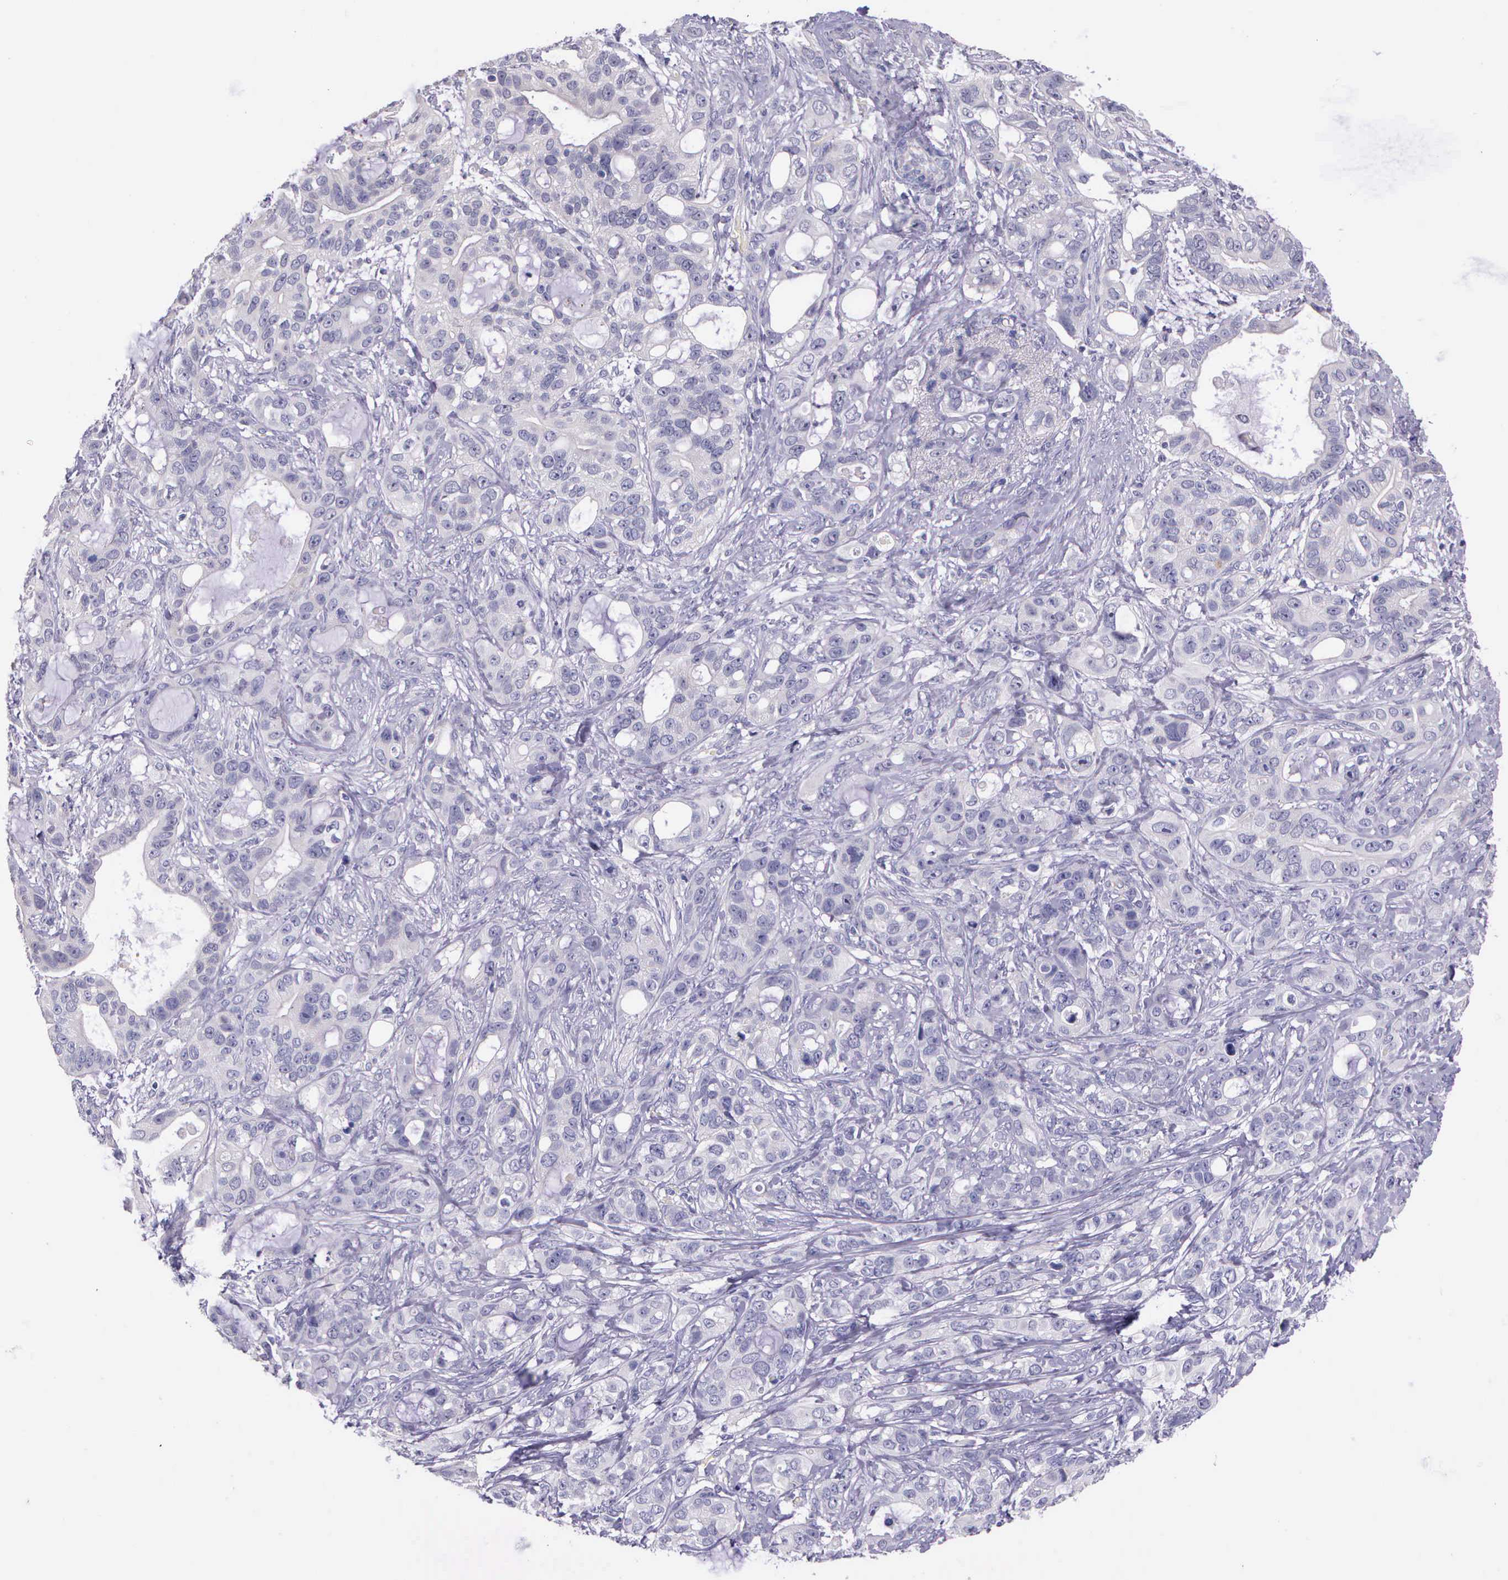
{"staining": {"intensity": "negative", "quantity": "none", "location": "none"}, "tissue": "stomach cancer", "cell_type": "Tumor cells", "image_type": "cancer", "snomed": [{"axis": "morphology", "description": "Adenocarcinoma, NOS"}, {"axis": "topography", "description": "Stomach, upper"}], "caption": "An immunohistochemistry (IHC) photomicrograph of stomach cancer (adenocarcinoma) is shown. There is no staining in tumor cells of stomach cancer (adenocarcinoma).", "gene": "THSD7A", "patient": {"sex": "male", "age": 47}}